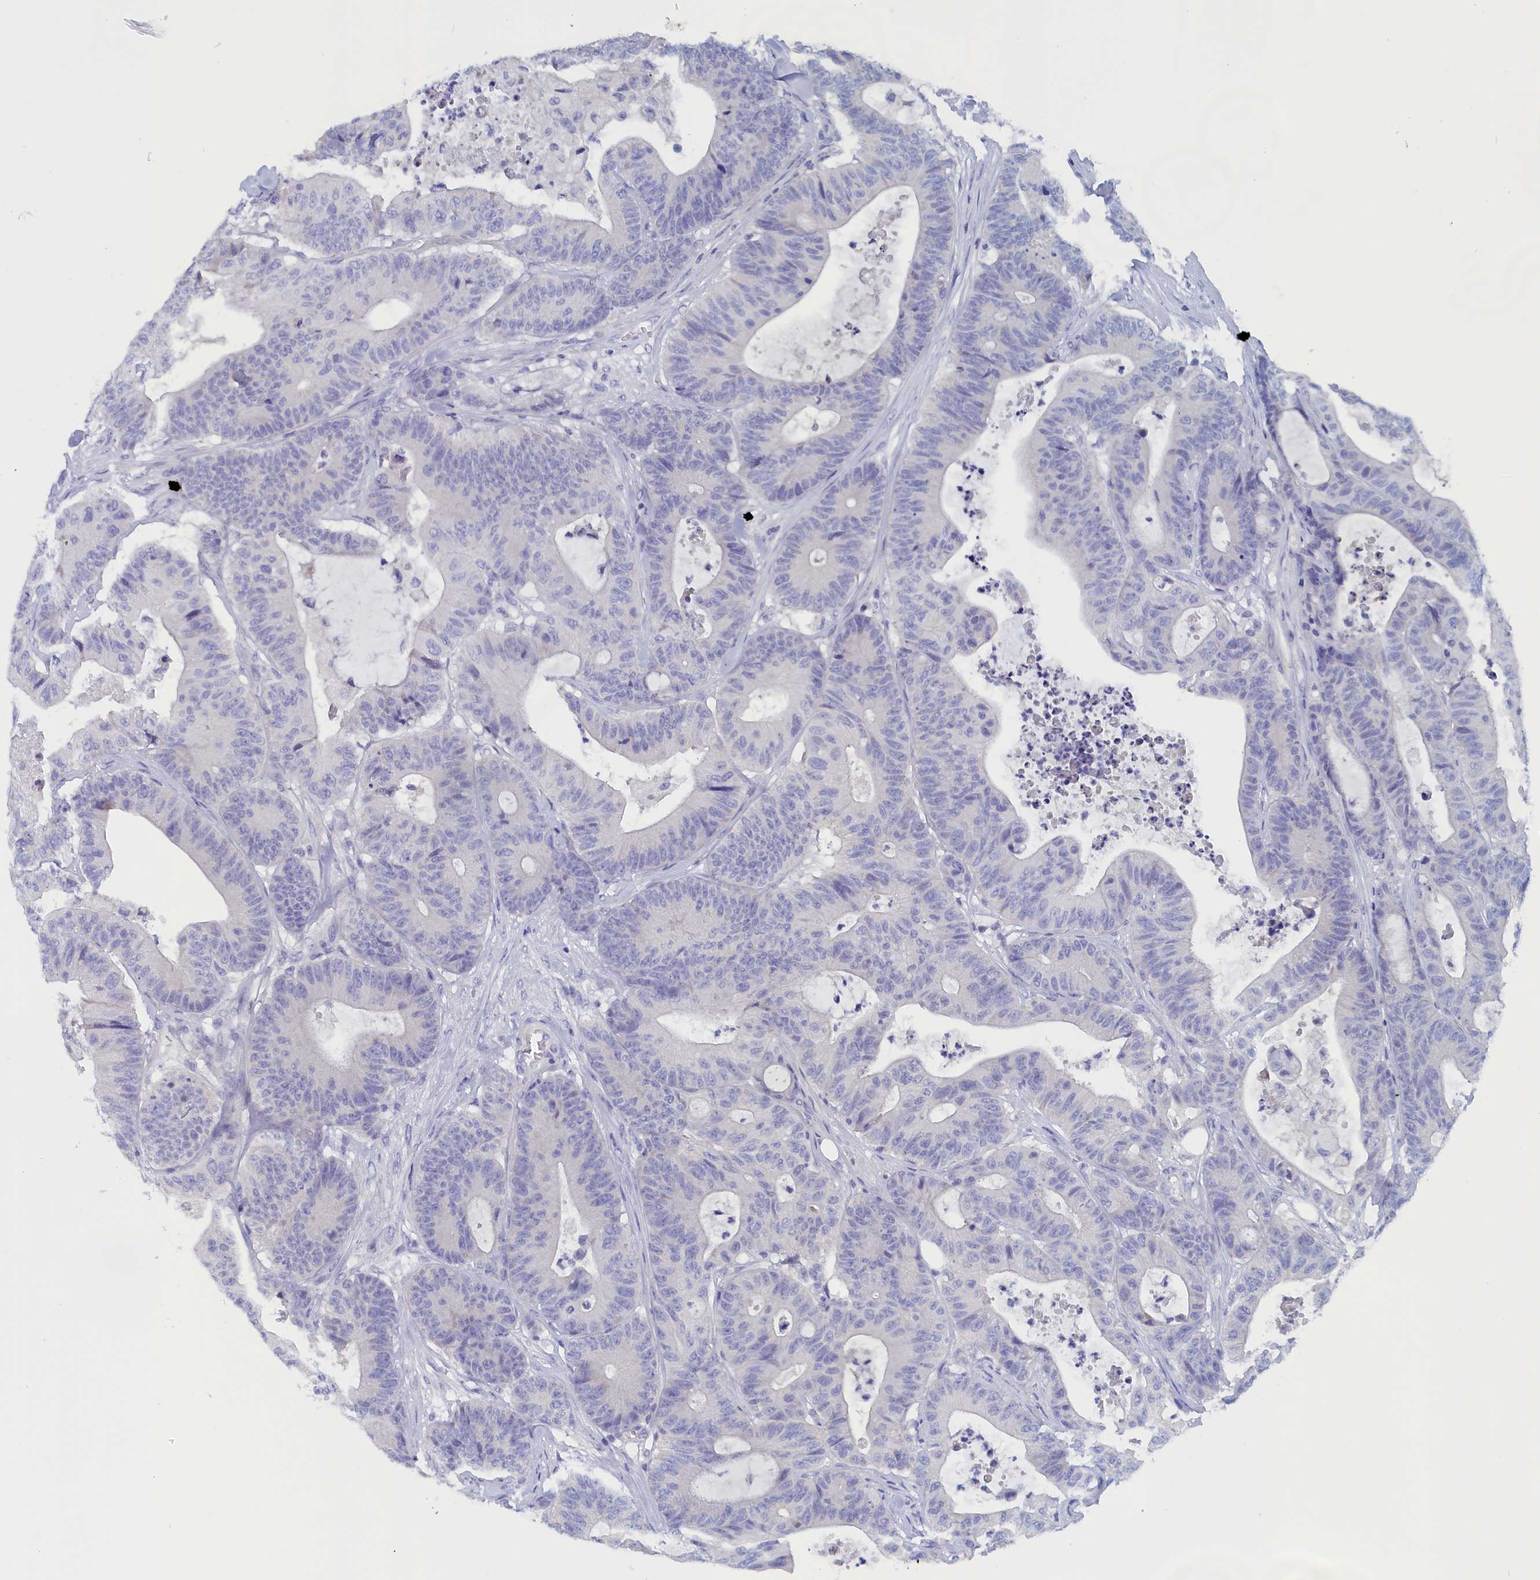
{"staining": {"intensity": "negative", "quantity": "none", "location": "none"}, "tissue": "colorectal cancer", "cell_type": "Tumor cells", "image_type": "cancer", "snomed": [{"axis": "morphology", "description": "Adenocarcinoma, NOS"}, {"axis": "topography", "description": "Colon"}], "caption": "High magnification brightfield microscopy of colorectal cancer stained with DAB (3,3'-diaminobenzidine) (brown) and counterstained with hematoxylin (blue): tumor cells show no significant expression.", "gene": "ANKRD2", "patient": {"sex": "female", "age": 84}}